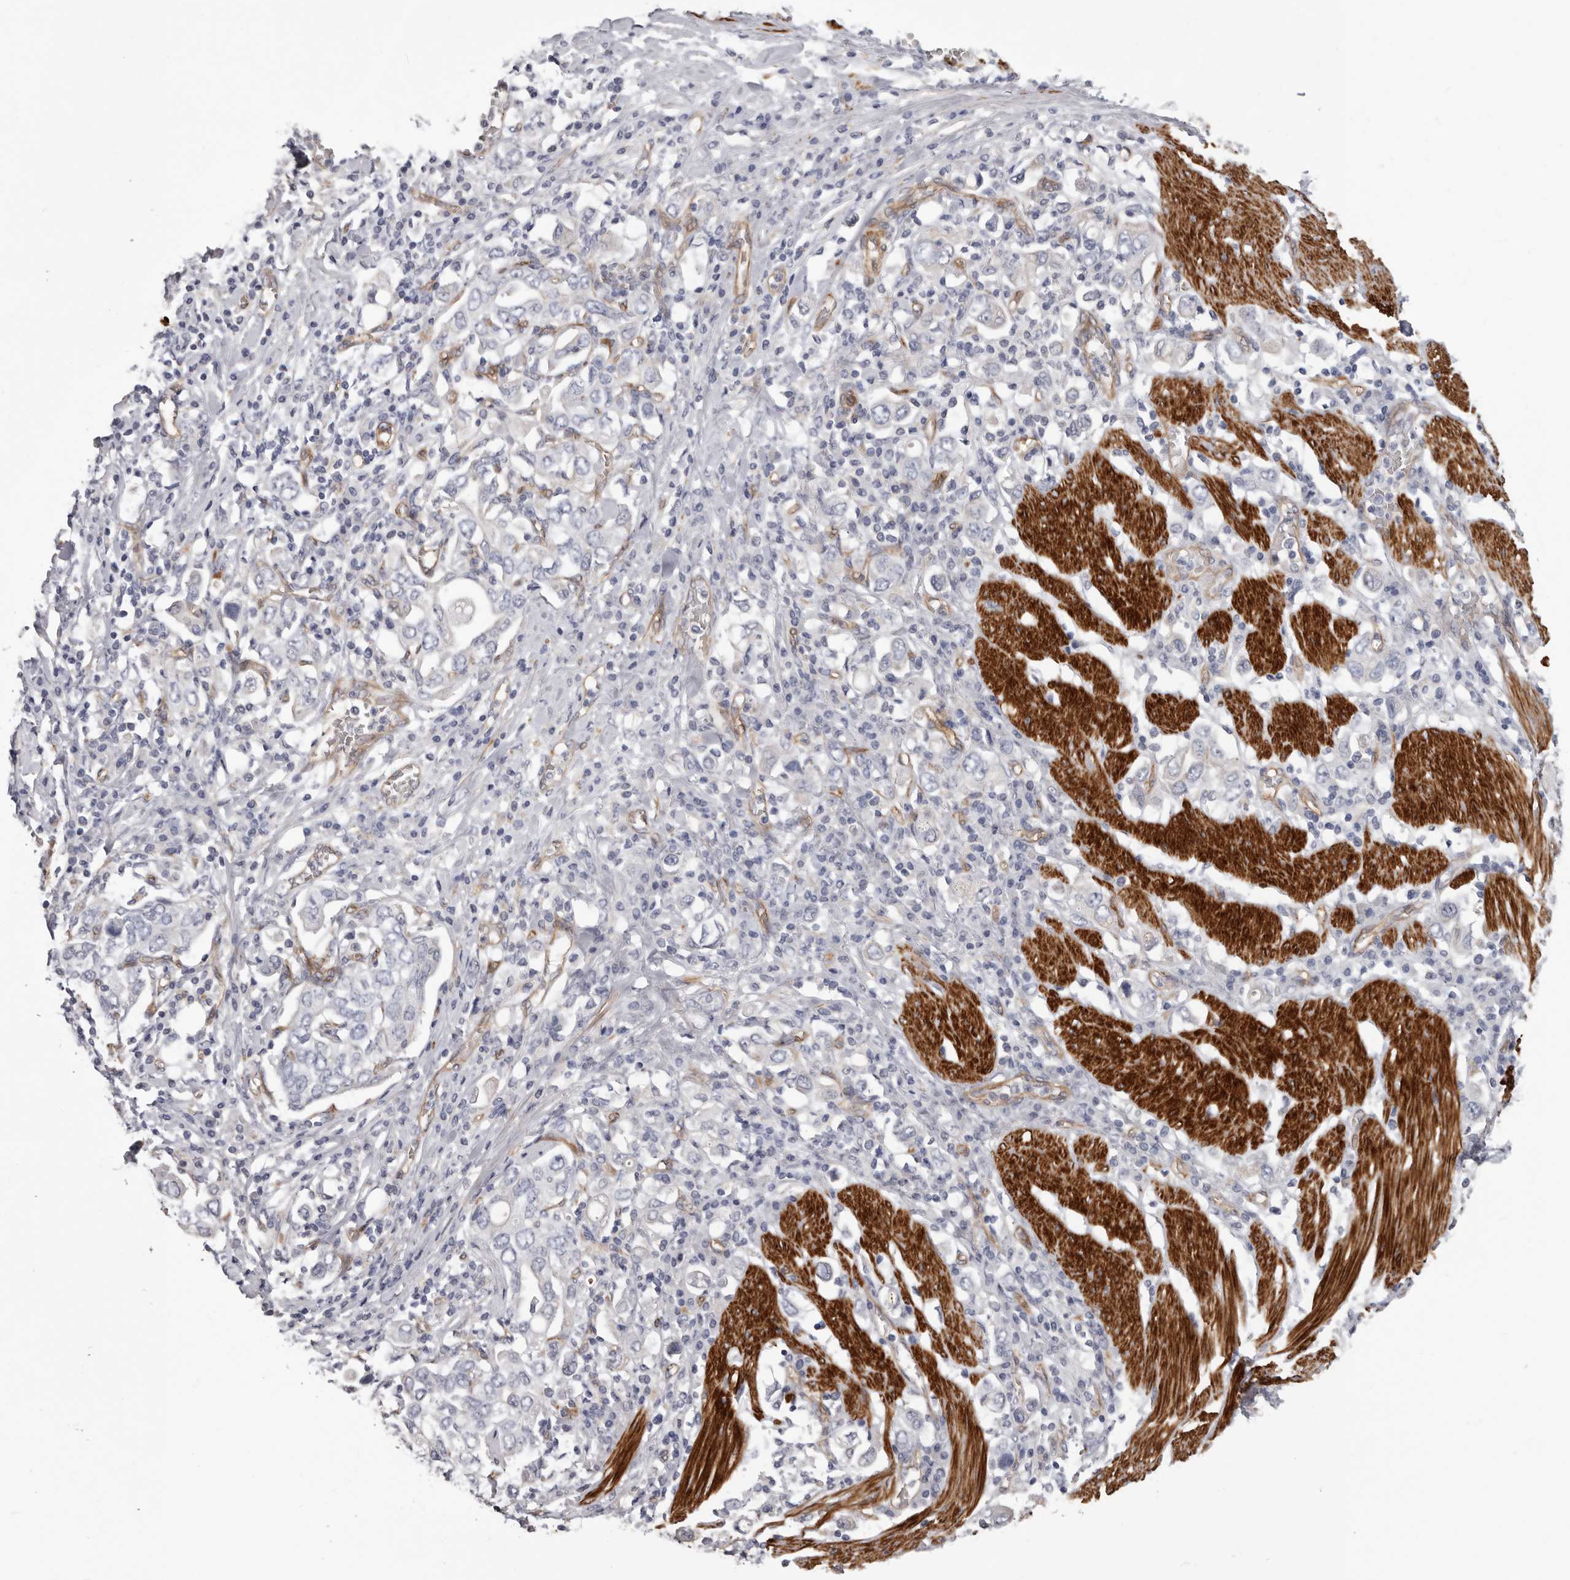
{"staining": {"intensity": "negative", "quantity": "none", "location": "none"}, "tissue": "stomach cancer", "cell_type": "Tumor cells", "image_type": "cancer", "snomed": [{"axis": "morphology", "description": "Adenocarcinoma, NOS"}, {"axis": "topography", "description": "Stomach, upper"}], "caption": "Immunohistochemistry (IHC) image of neoplastic tissue: stomach cancer stained with DAB (3,3'-diaminobenzidine) shows no significant protein staining in tumor cells. (DAB immunohistochemistry (IHC), high magnification).", "gene": "ADGRL4", "patient": {"sex": "male", "age": 62}}